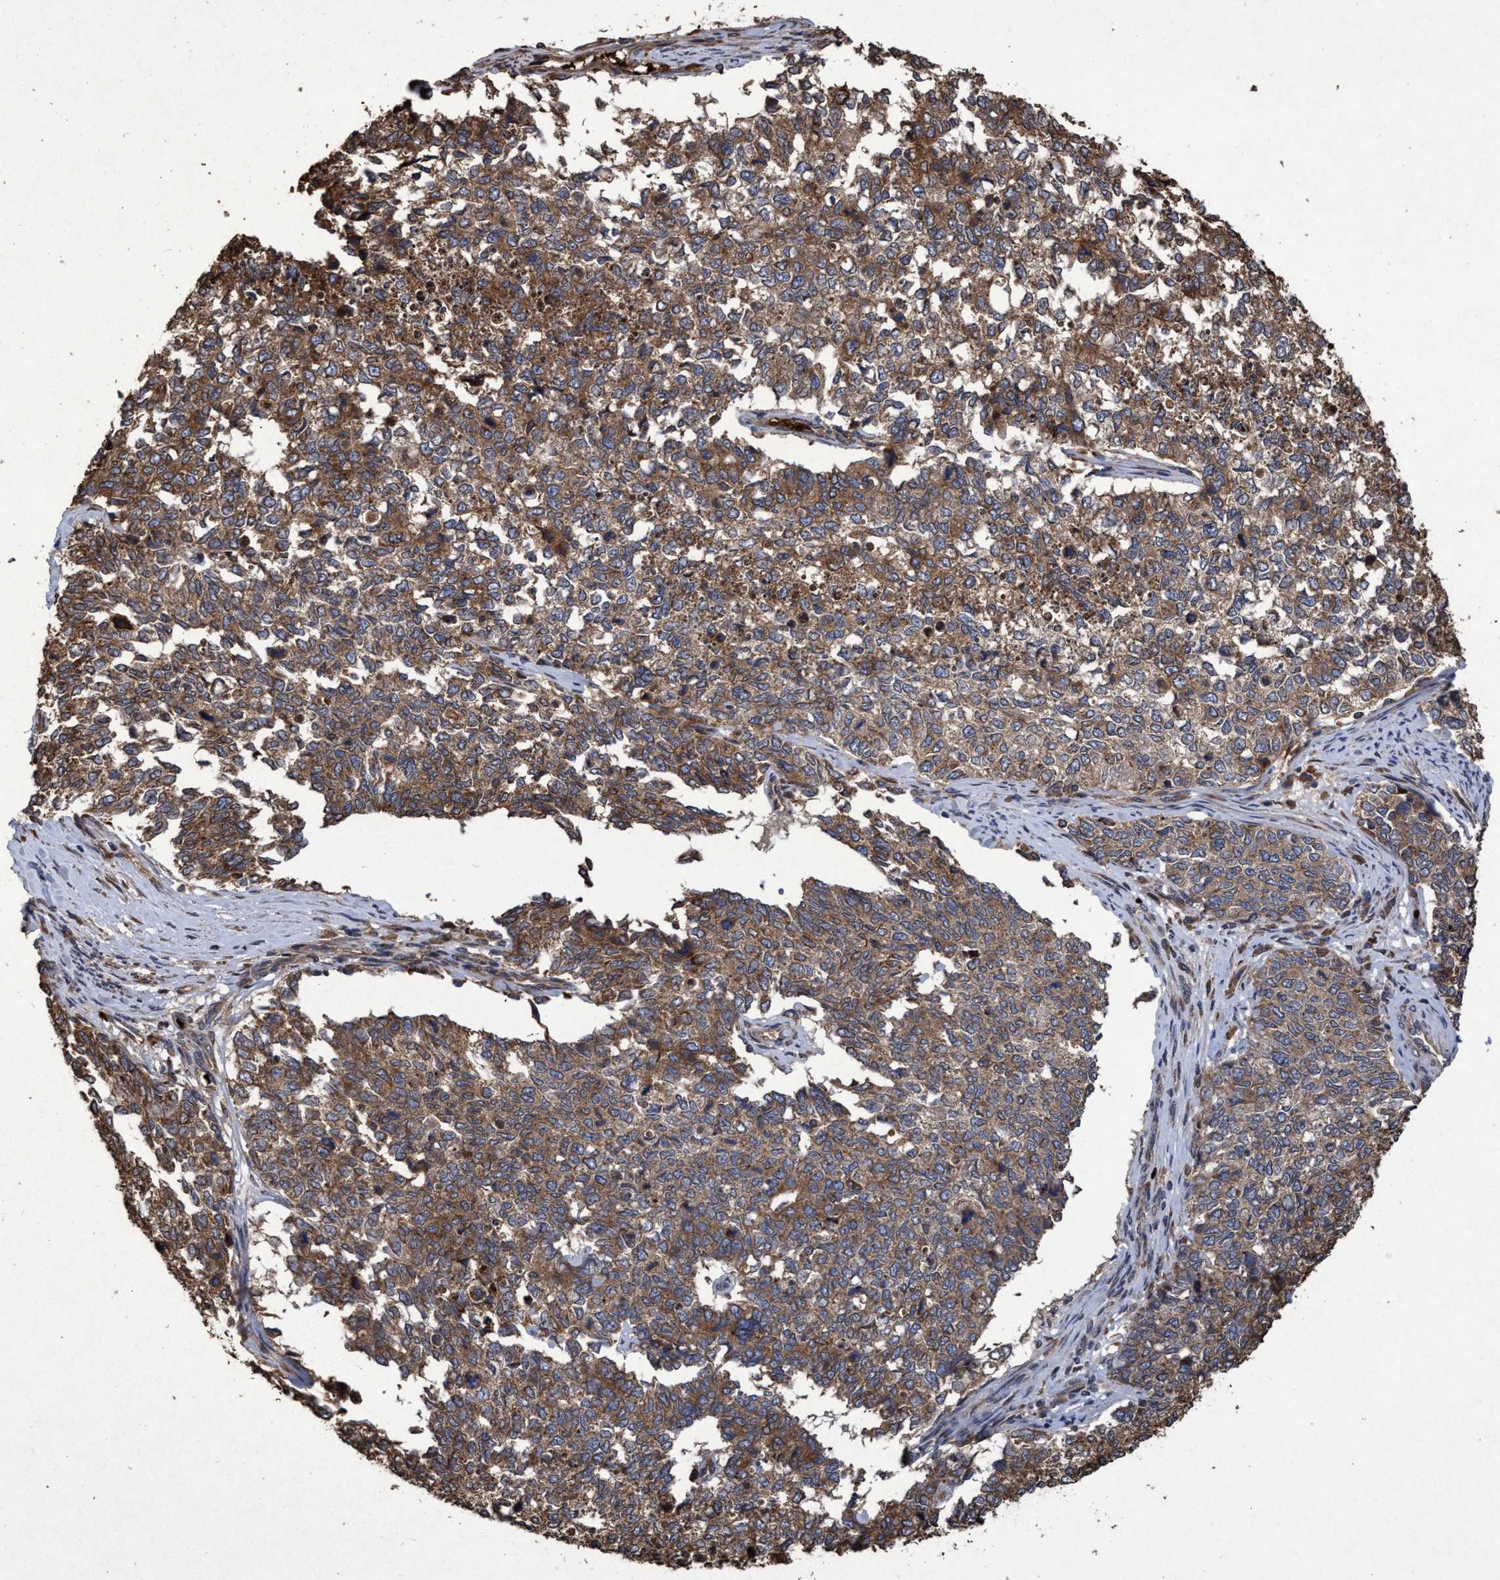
{"staining": {"intensity": "moderate", "quantity": ">75%", "location": "cytoplasmic/membranous"}, "tissue": "cervical cancer", "cell_type": "Tumor cells", "image_type": "cancer", "snomed": [{"axis": "morphology", "description": "Squamous cell carcinoma, NOS"}, {"axis": "topography", "description": "Cervix"}], "caption": "The immunohistochemical stain labels moderate cytoplasmic/membranous positivity in tumor cells of cervical cancer tissue. The protein of interest is stained brown, and the nuclei are stained in blue (DAB IHC with brightfield microscopy, high magnification).", "gene": "CHMP6", "patient": {"sex": "female", "age": 63}}